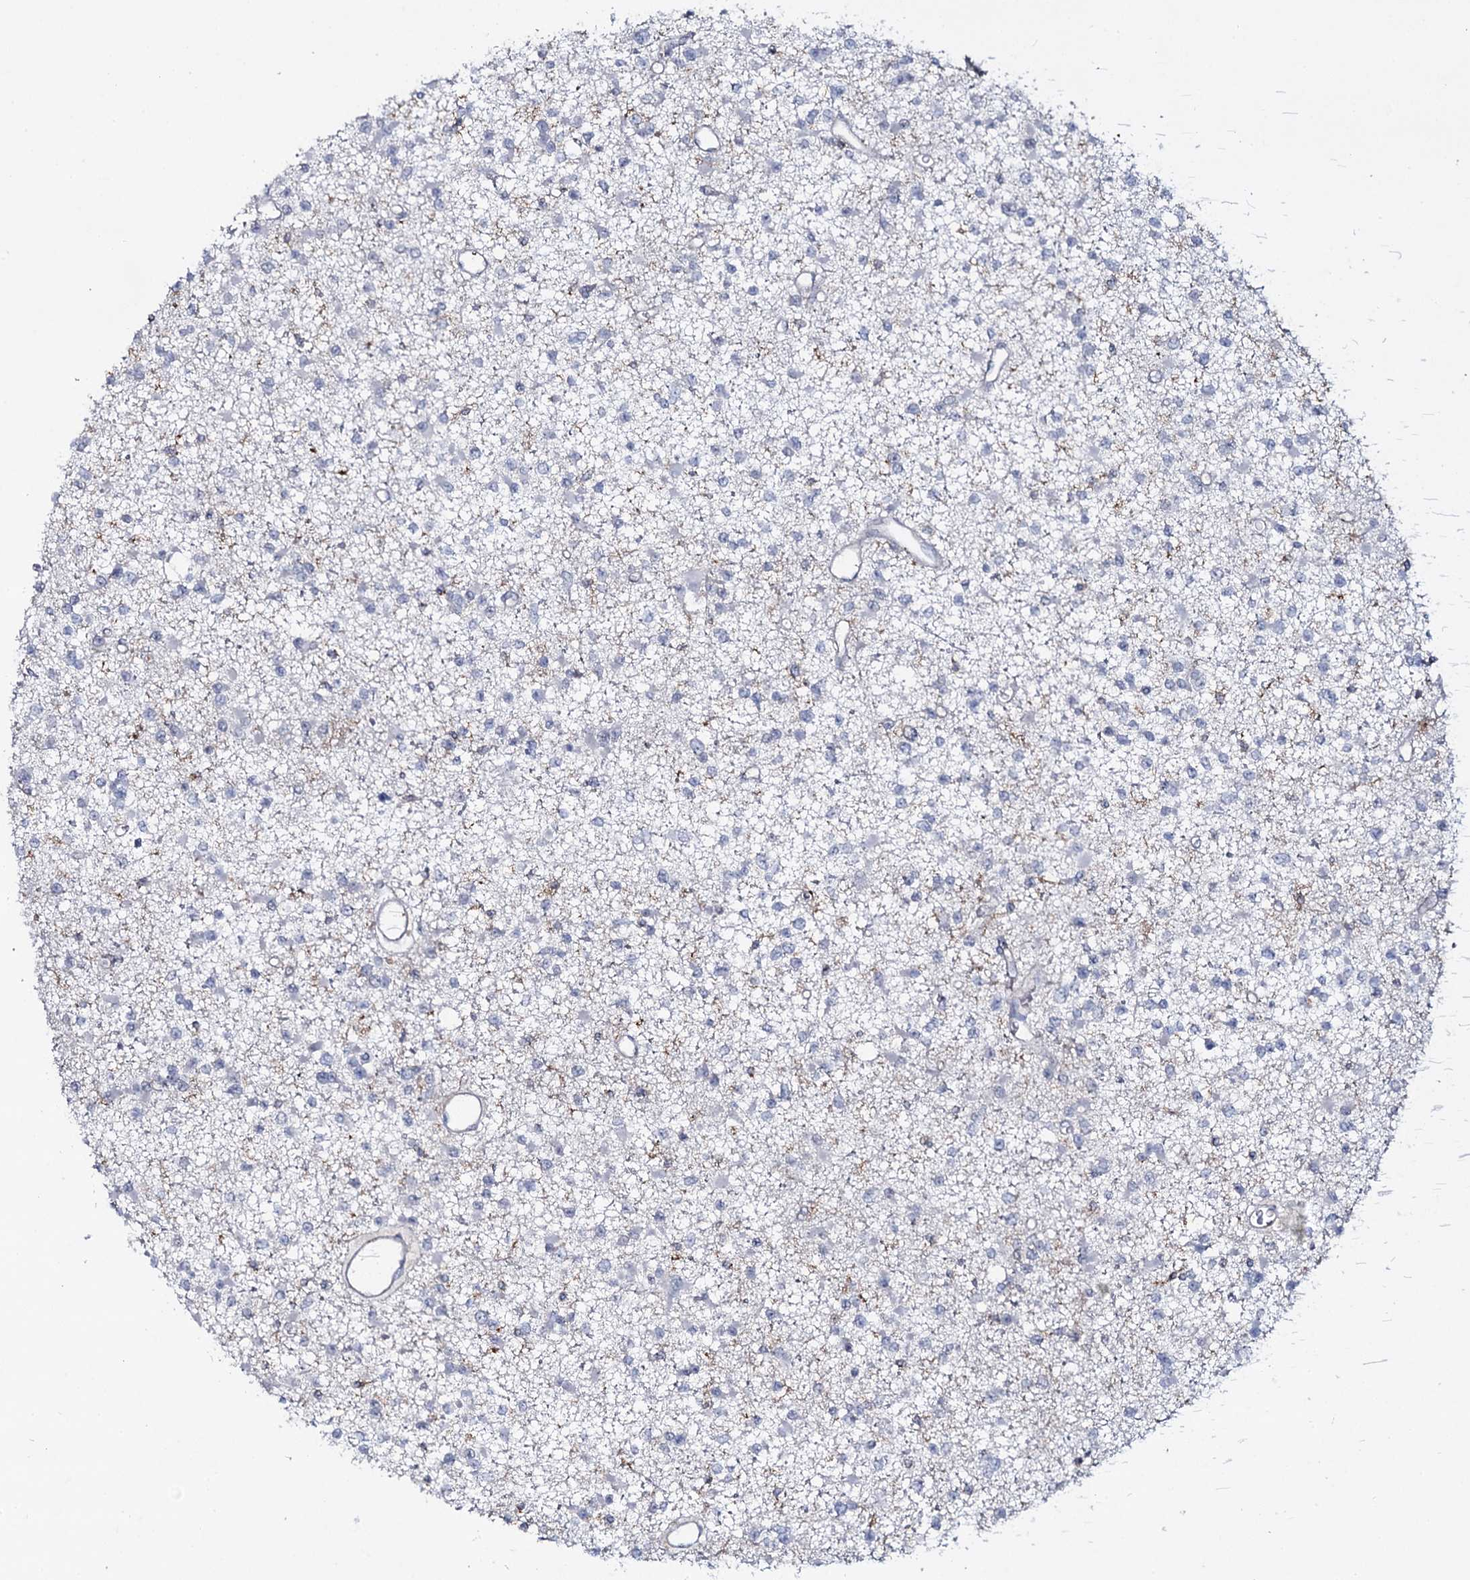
{"staining": {"intensity": "negative", "quantity": "none", "location": "none"}, "tissue": "glioma", "cell_type": "Tumor cells", "image_type": "cancer", "snomed": [{"axis": "morphology", "description": "Glioma, malignant, Low grade"}, {"axis": "topography", "description": "Brain"}], "caption": "High power microscopy micrograph of an IHC micrograph of glioma, revealing no significant staining in tumor cells.", "gene": "SNAP23", "patient": {"sex": "female", "age": 22}}